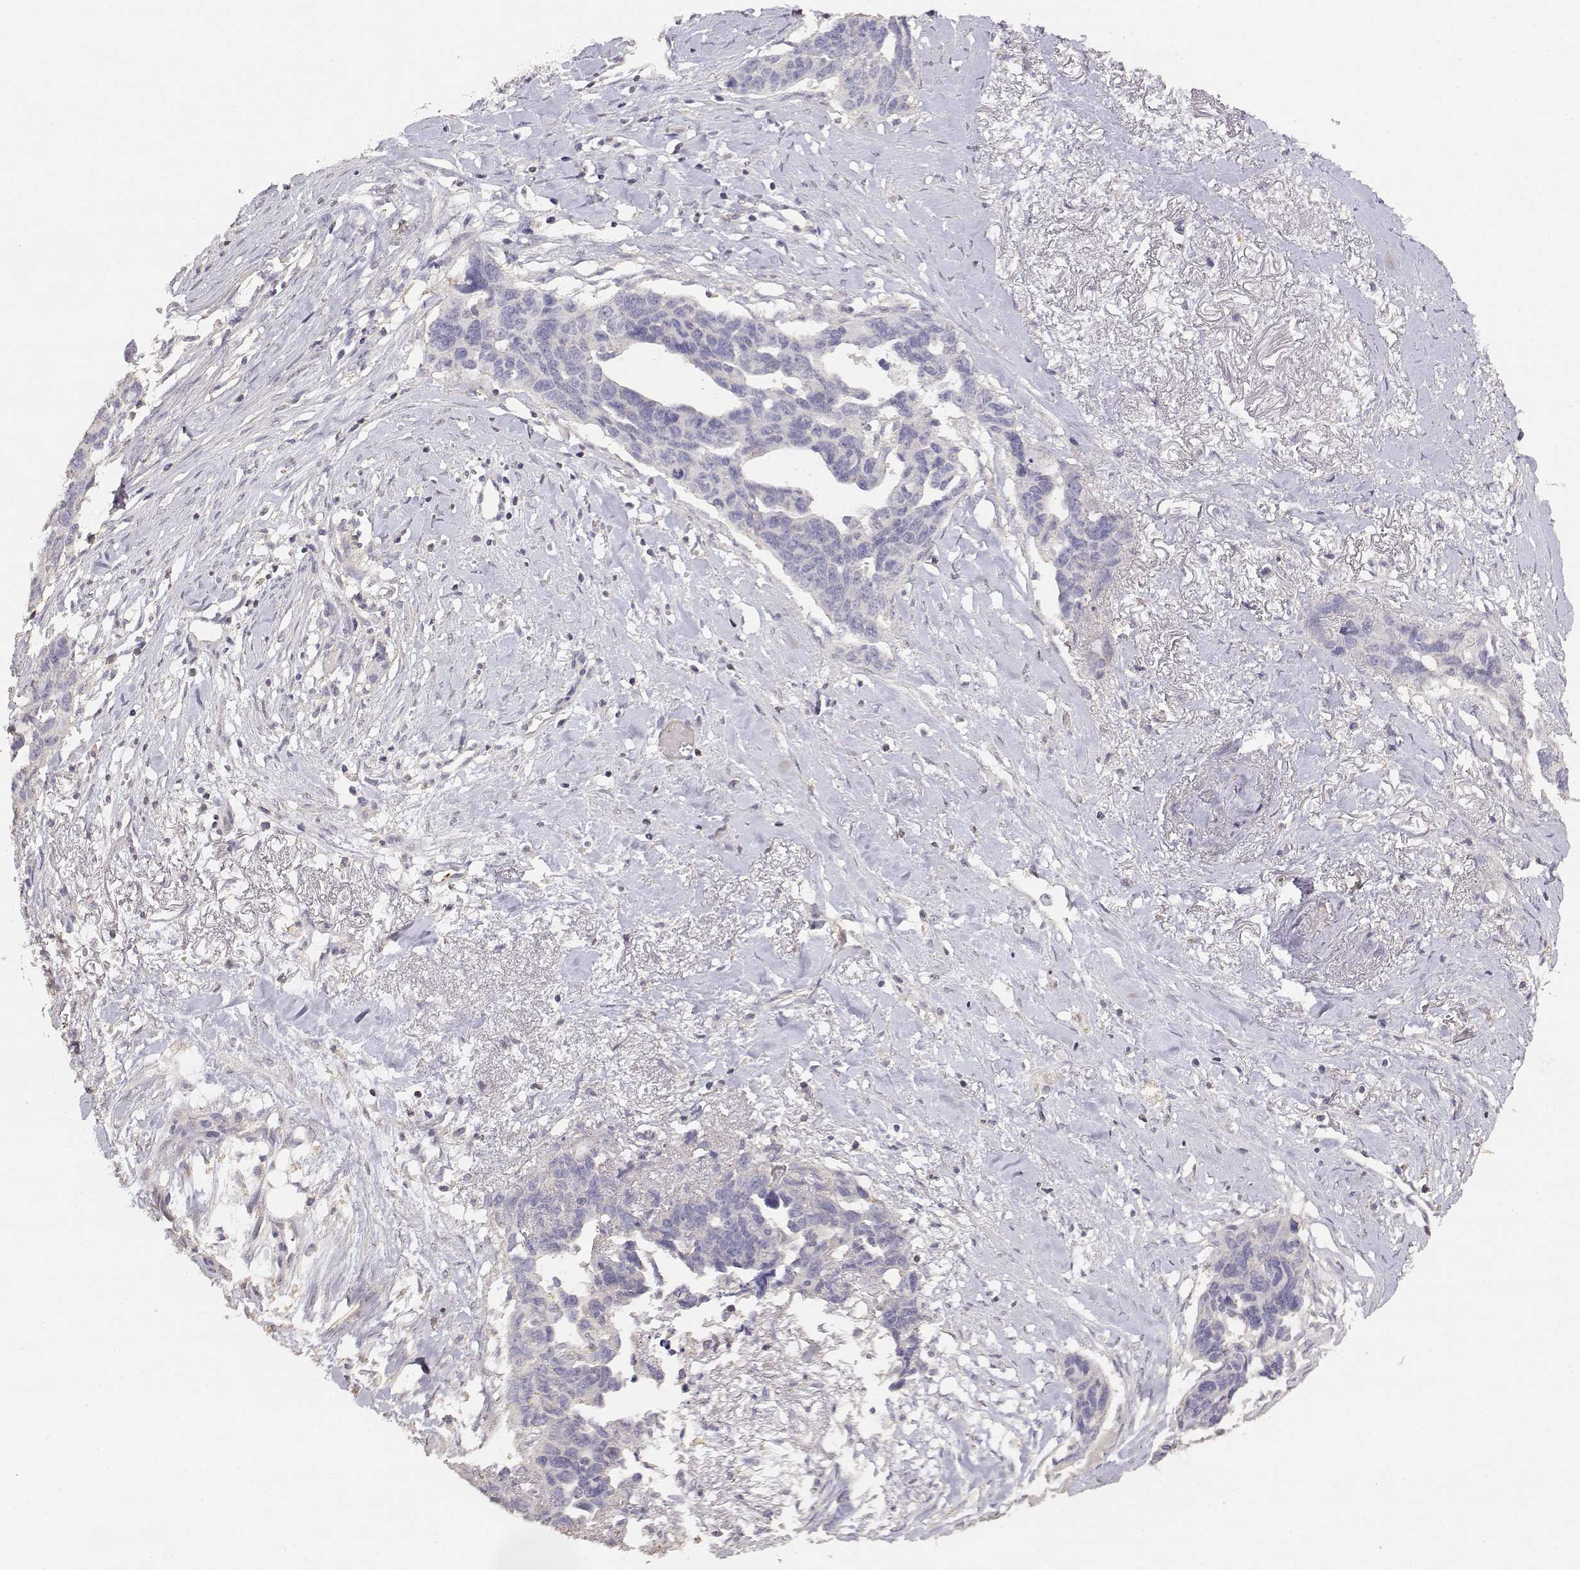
{"staining": {"intensity": "negative", "quantity": "none", "location": "none"}, "tissue": "ovarian cancer", "cell_type": "Tumor cells", "image_type": "cancer", "snomed": [{"axis": "morphology", "description": "Cystadenocarcinoma, serous, NOS"}, {"axis": "topography", "description": "Ovary"}], "caption": "Immunohistochemical staining of human ovarian cancer demonstrates no significant staining in tumor cells.", "gene": "TNFRSF10C", "patient": {"sex": "female", "age": 69}}